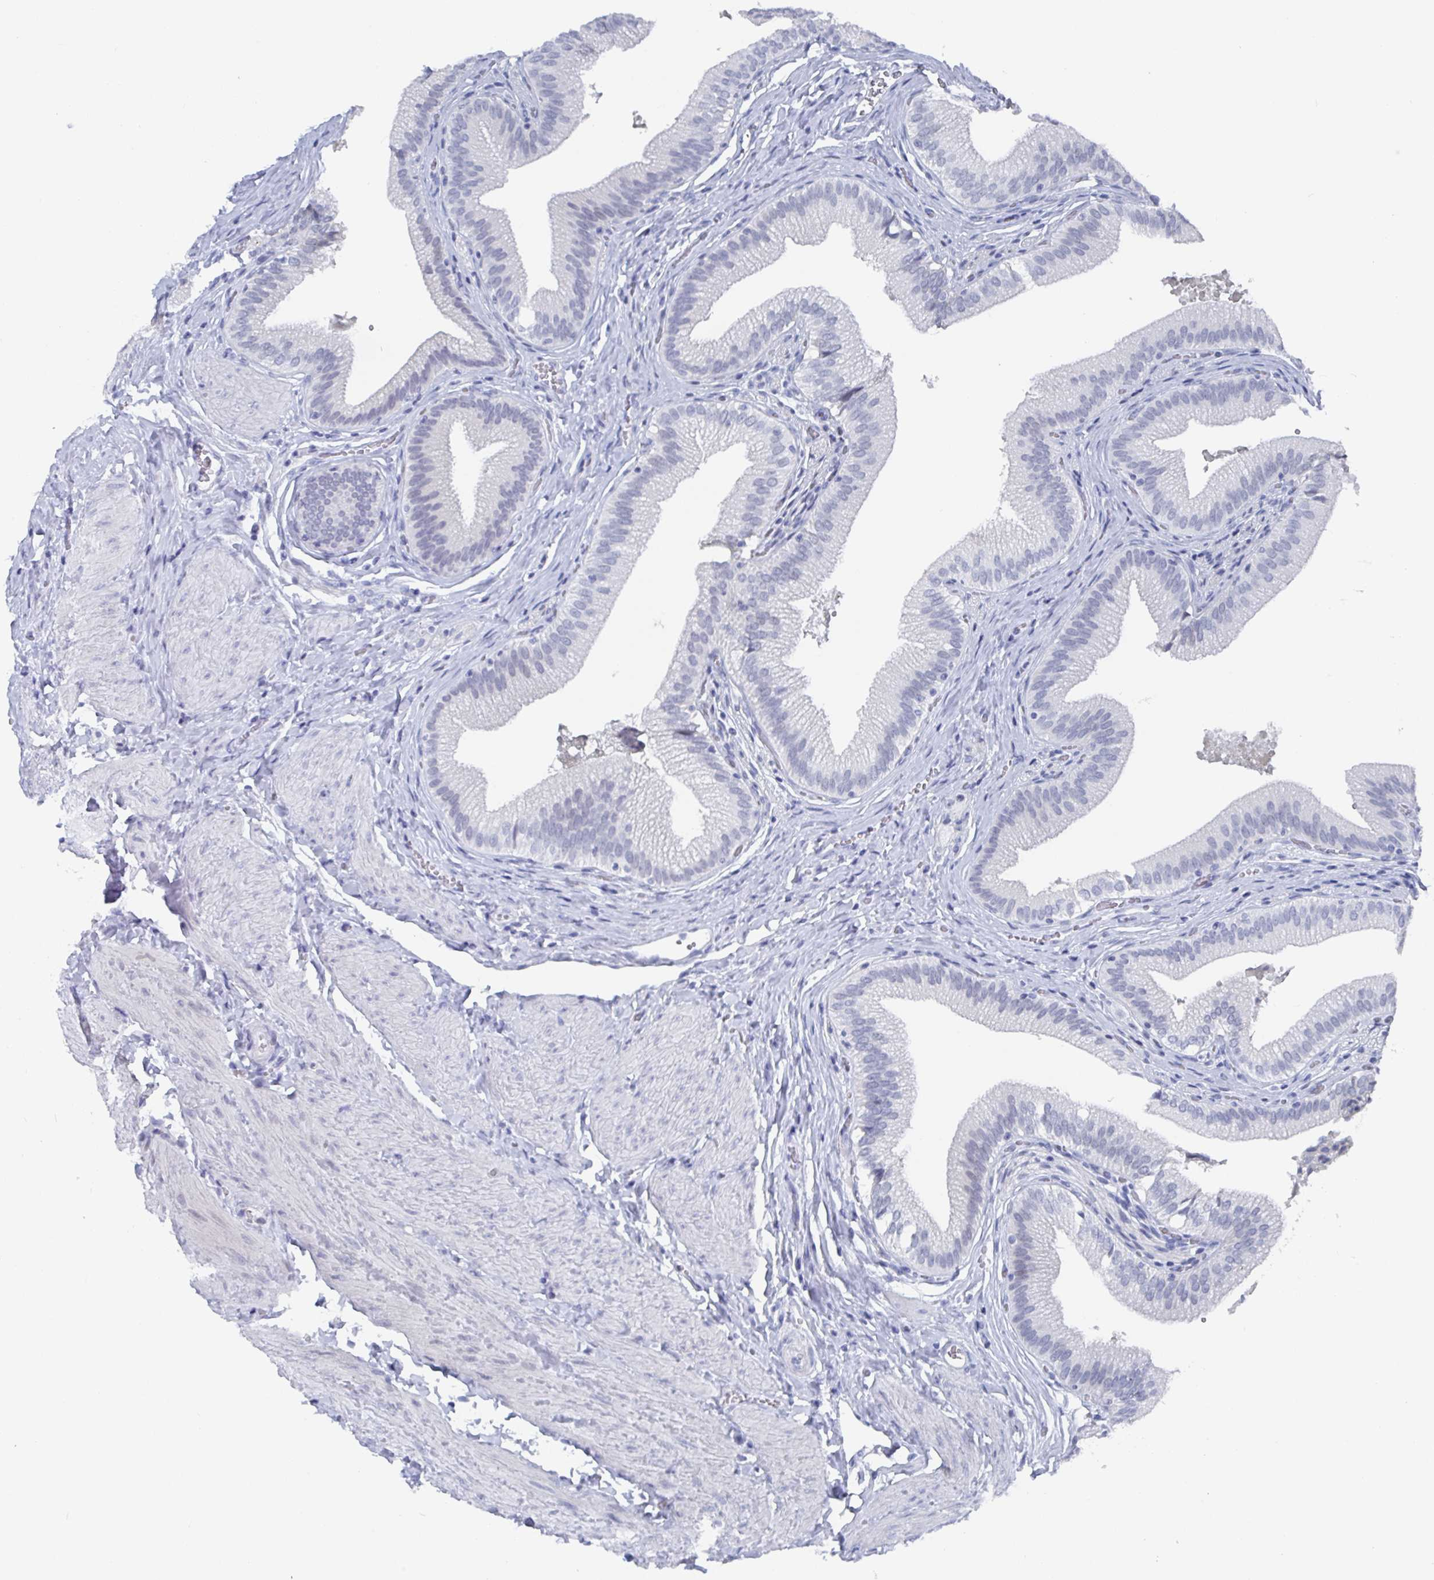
{"staining": {"intensity": "negative", "quantity": "none", "location": "none"}, "tissue": "gallbladder", "cell_type": "Glandular cells", "image_type": "normal", "snomed": [{"axis": "morphology", "description": "Normal tissue, NOS"}, {"axis": "topography", "description": "Gallbladder"}, {"axis": "topography", "description": "Peripheral nerve tissue"}], "caption": "Immunohistochemistry (IHC) of benign human gallbladder exhibits no expression in glandular cells.", "gene": "CAMKV", "patient": {"sex": "male", "age": 17}}